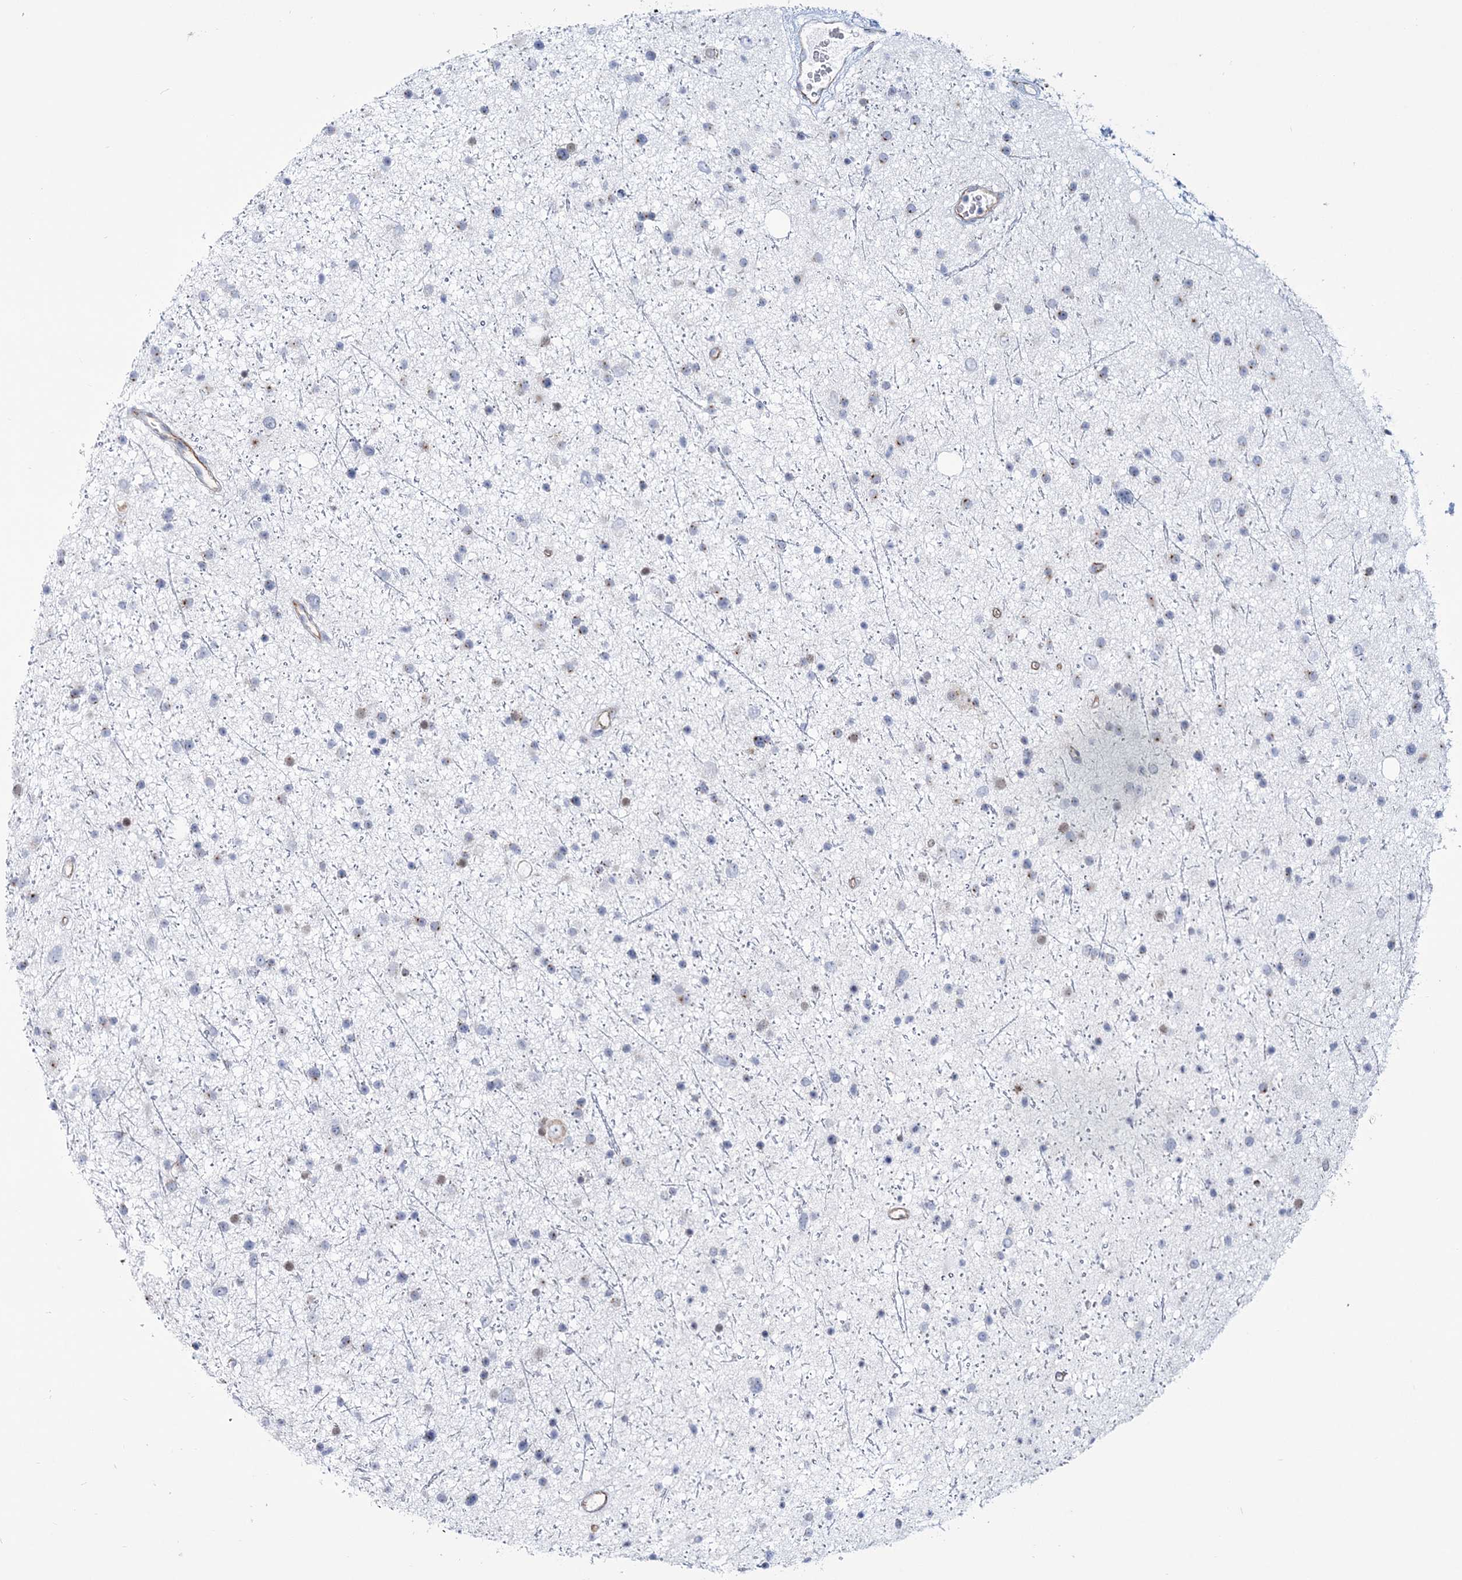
{"staining": {"intensity": "negative", "quantity": "none", "location": "none"}, "tissue": "glioma", "cell_type": "Tumor cells", "image_type": "cancer", "snomed": [{"axis": "morphology", "description": "Glioma, malignant, Low grade"}, {"axis": "topography", "description": "Cerebral cortex"}], "caption": "High power microscopy image of an immunohistochemistry micrograph of glioma, revealing no significant staining in tumor cells. (Stains: DAB immunohistochemistry with hematoxylin counter stain, Microscopy: brightfield microscopy at high magnification).", "gene": "RAB11FIP5", "patient": {"sex": "female", "age": 39}}